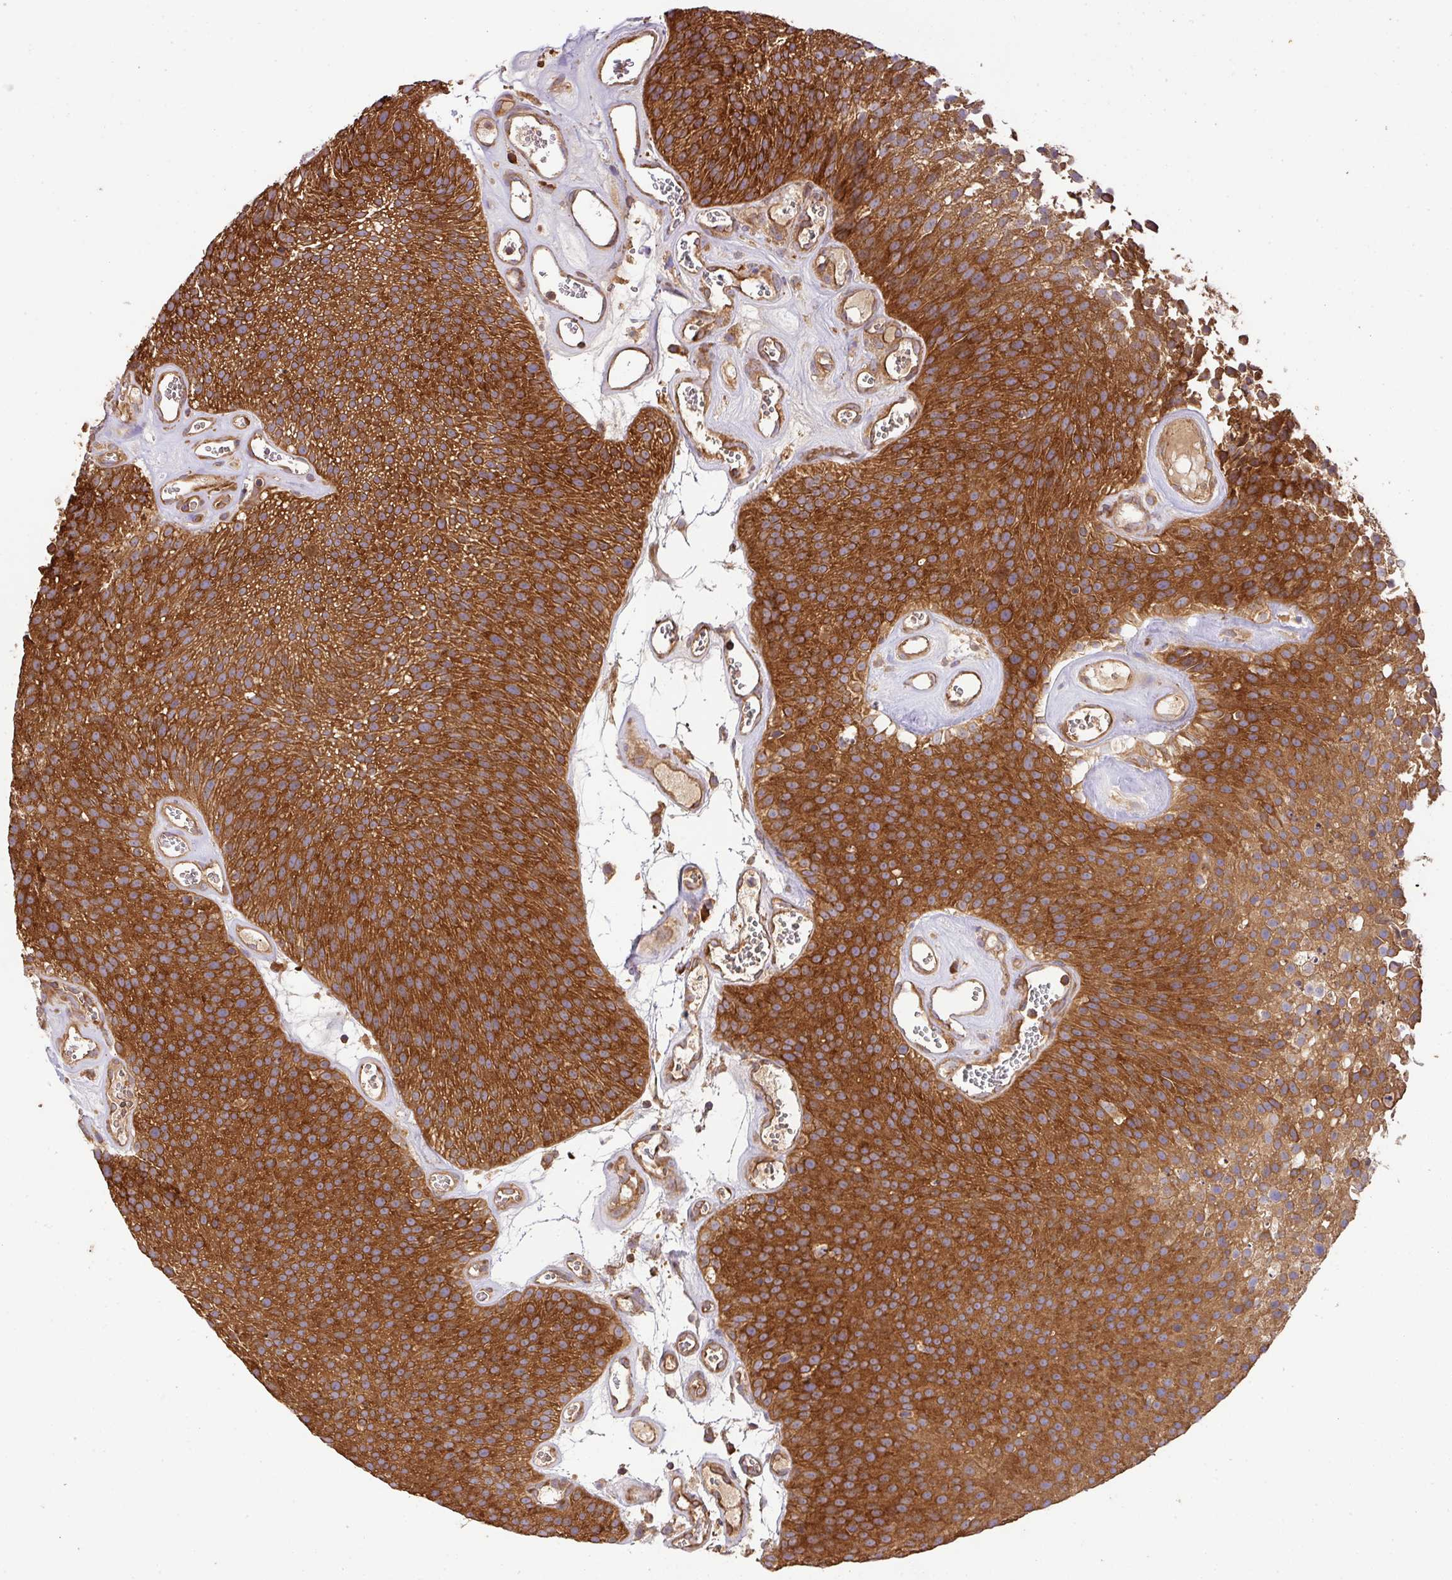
{"staining": {"intensity": "strong", "quantity": ">75%", "location": "cytoplasmic/membranous"}, "tissue": "urothelial cancer", "cell_type": "Tumor cells", "image_type": "cancer", "snomed": [{"axis": "morphology", "description": "Urothelial carcinoma, Low grade"}, {"axis": "topography", "description": "Urinary bladder"}], "caption": "Immunohistochemistry of human urothelial carcinoma (low-grade) demonstrates high levels of strong cytoplasmic/membranous expression in approximately >75% of tumor cells. (brown staining indicates protein expression, while blue staining denotes nuclei).", "gene": "GSPT1", "patient": {"sex": "female", "age": 79}}